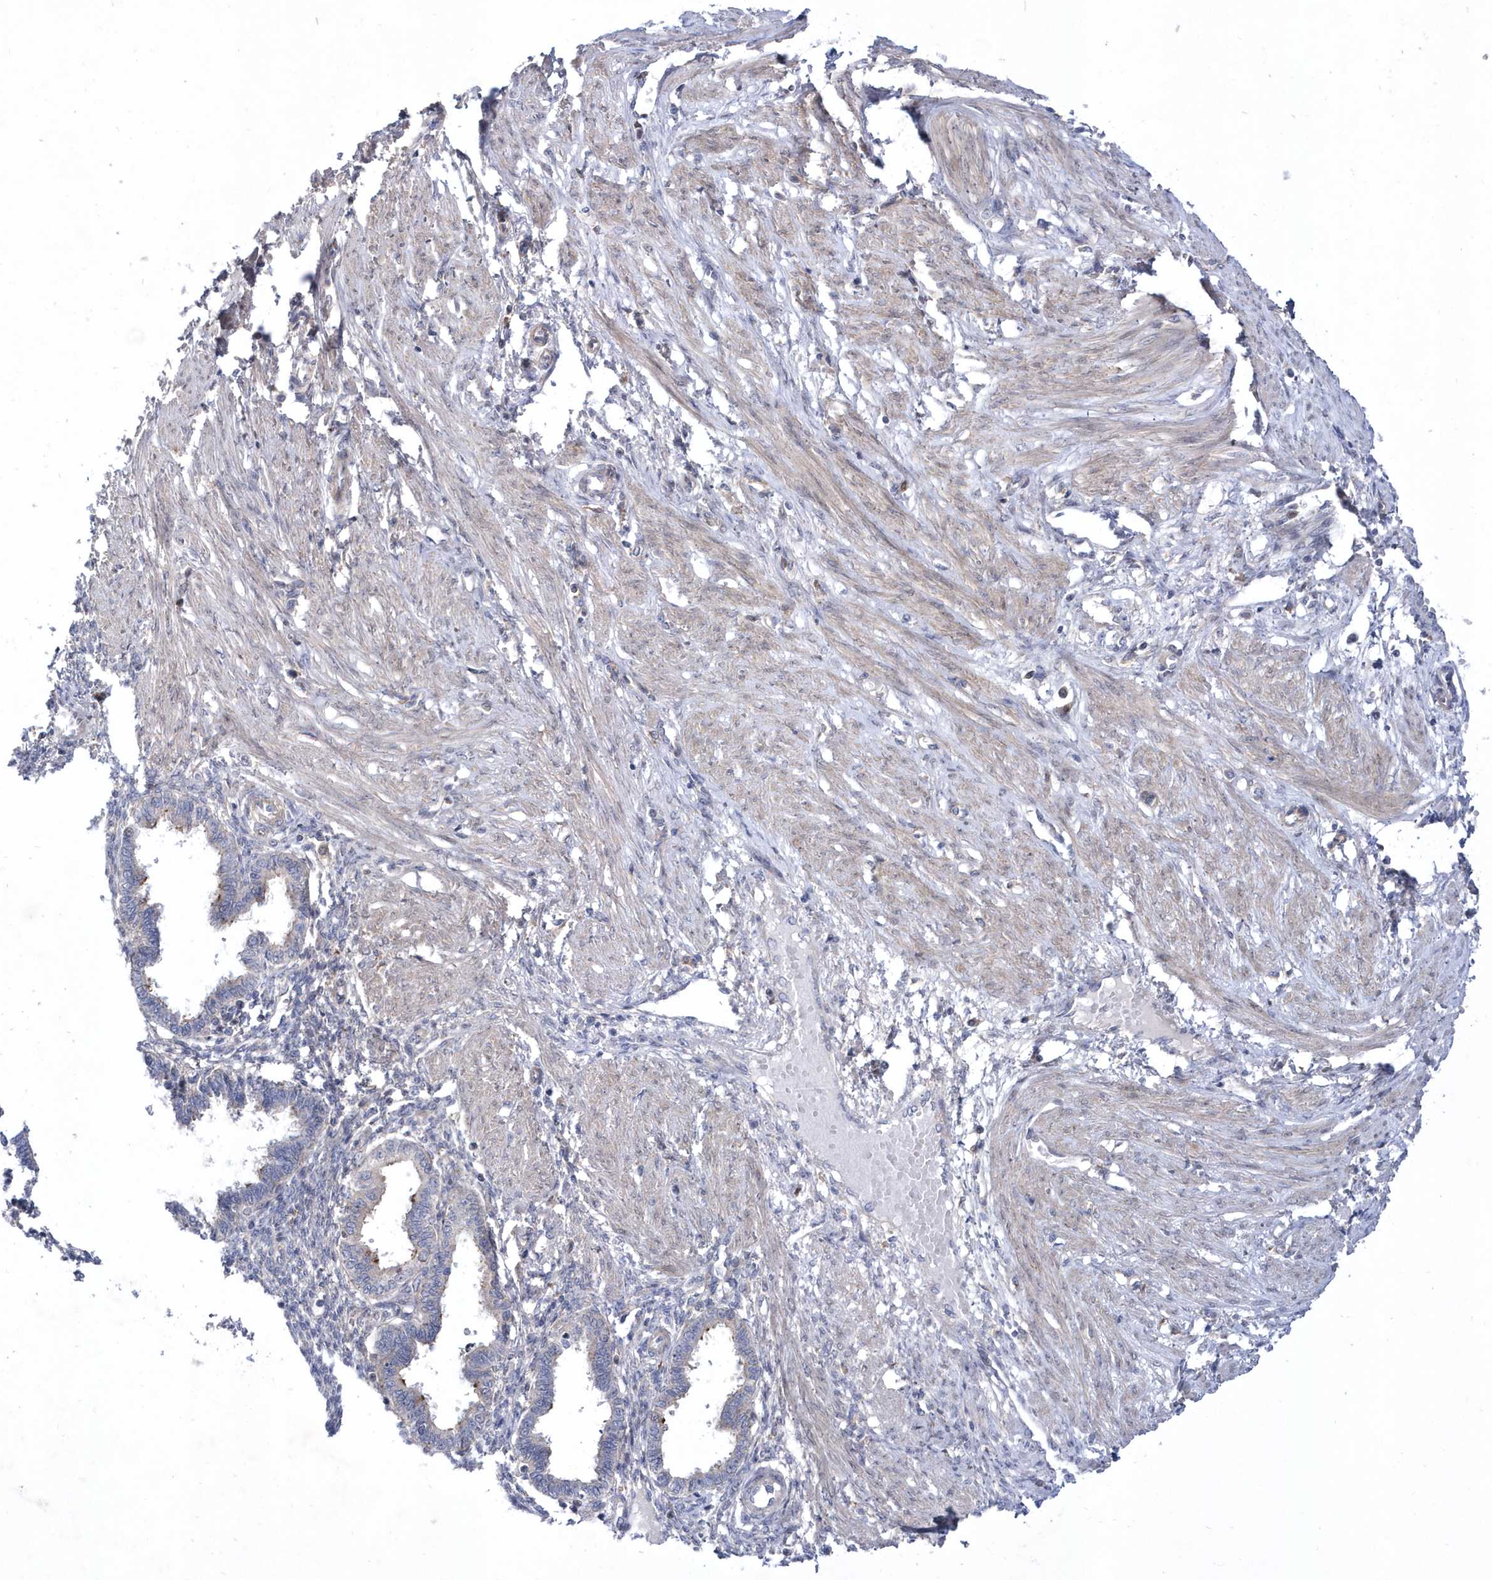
{"staining": {"intensity": "negative", "quantity": "none", "location": "none"}, "tissue": "endometrium", "cell_type": "Cells in endometrial stroma", "image_type": "normal", "snomed": [{"axis": "morphology", "description": "Normal tissue, NOS"}, {"axis": "topography", "description": "Endometrium"}], "caption": "DAB immunohistochemical staining of normal human endometrium reveals no significant staining in cells in endometrial stroma.", "gene": "LONRF2", "patient": {"sex": "female", "age": 33}}